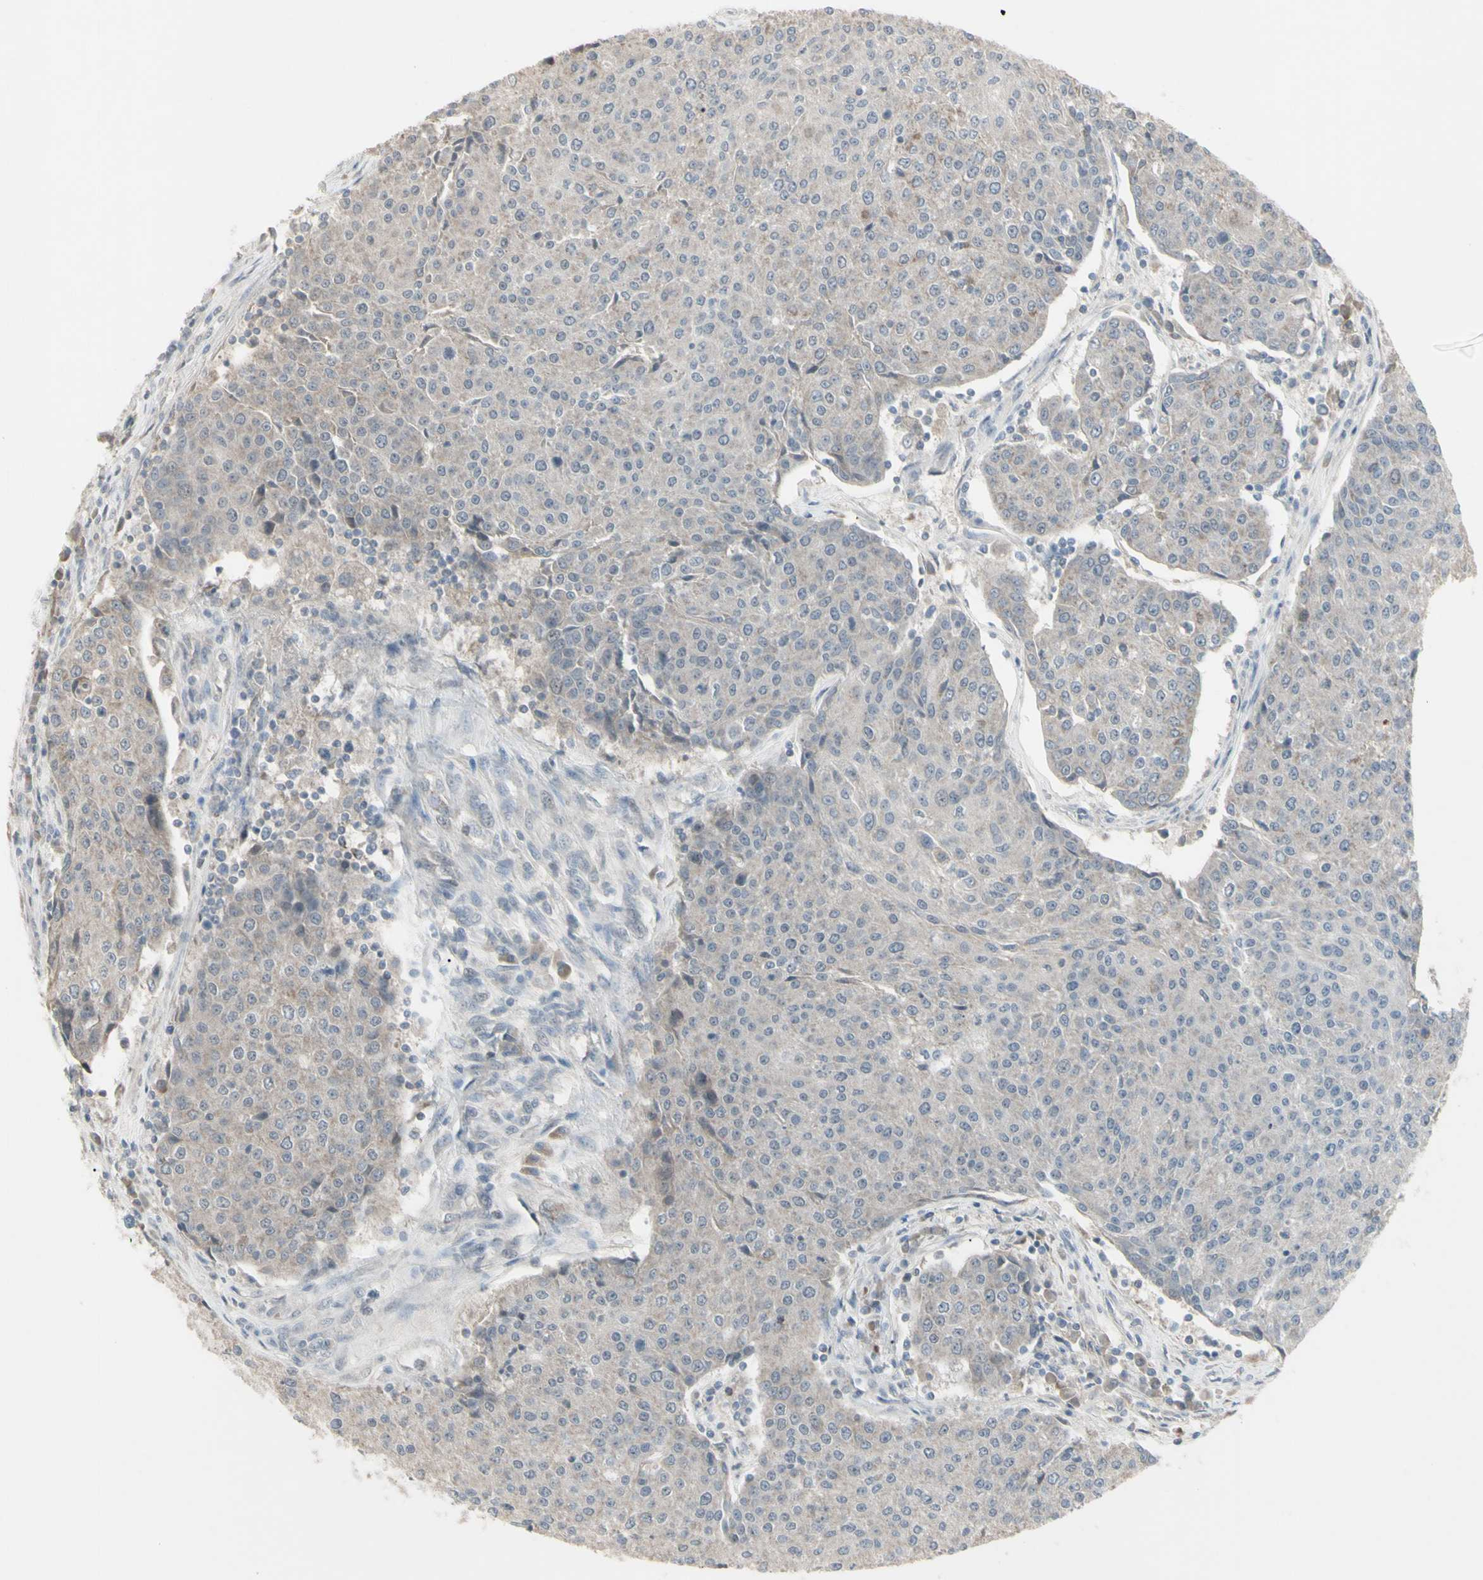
{"staining": {"intensity": "weak", "quantity": "<25%", "location": "cytoplasmic/membranous"}, "tissue": "urothelial cancer", "cell_type": "Tumor cells", "image_type": "cancer", "snomed": [{"axis": "morphology", "description": "Urothelial carcinoma, High grade"}, {"axis": "topography", "description": "Urinary bladder"}], "caption": "A histopathology image of human urothelial cancer is negative for staining in tumor cells. The staining was performed using DAB (3,3'-diaminobenzidine) to visualize the protein expression in brown, while the nuclei were stained in blue with hematoxylin (Magnification: 20x).", "gene": "PIAS4", "patient": {"sex": "female", "age": 85}}